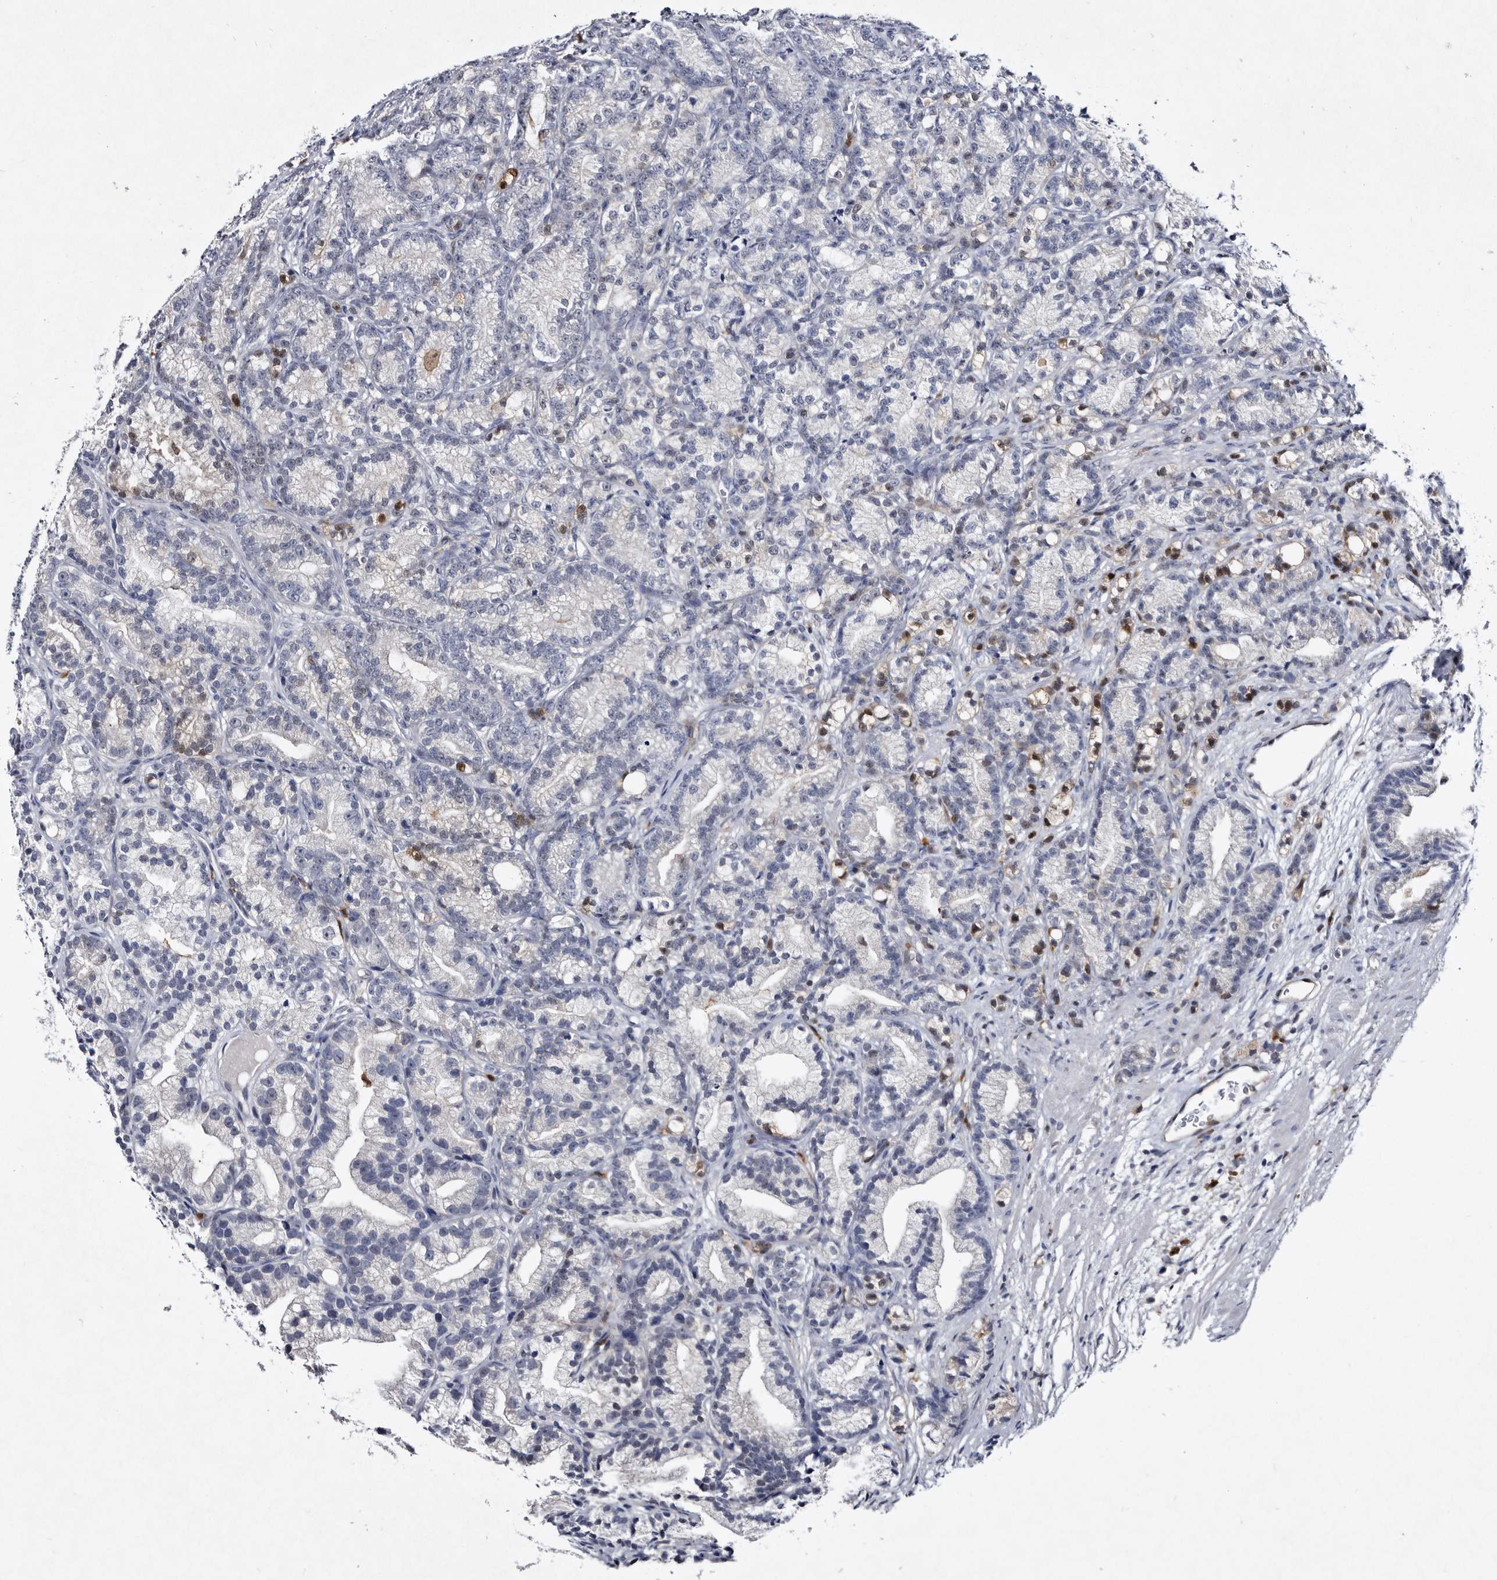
{"staining": {"intensity": "negative", "quantity": "none", "location": "none"}, "tissue": "prostate cancer", "cell_type": "Tumor cells", "image_type": "cancer", "snomed": [{"axis": "morphology", "description": "Adenocarcinoma, Low grade"}, {"axis": "topography", "description": "Prostate"}], "caption": "This is an IHC histopathology image of human low-grade adenocarcinoma (prostate). There is no expression in tumor cells.", "gene": "SERPINB8", "patient": {"sex": "male", "age": 89}}